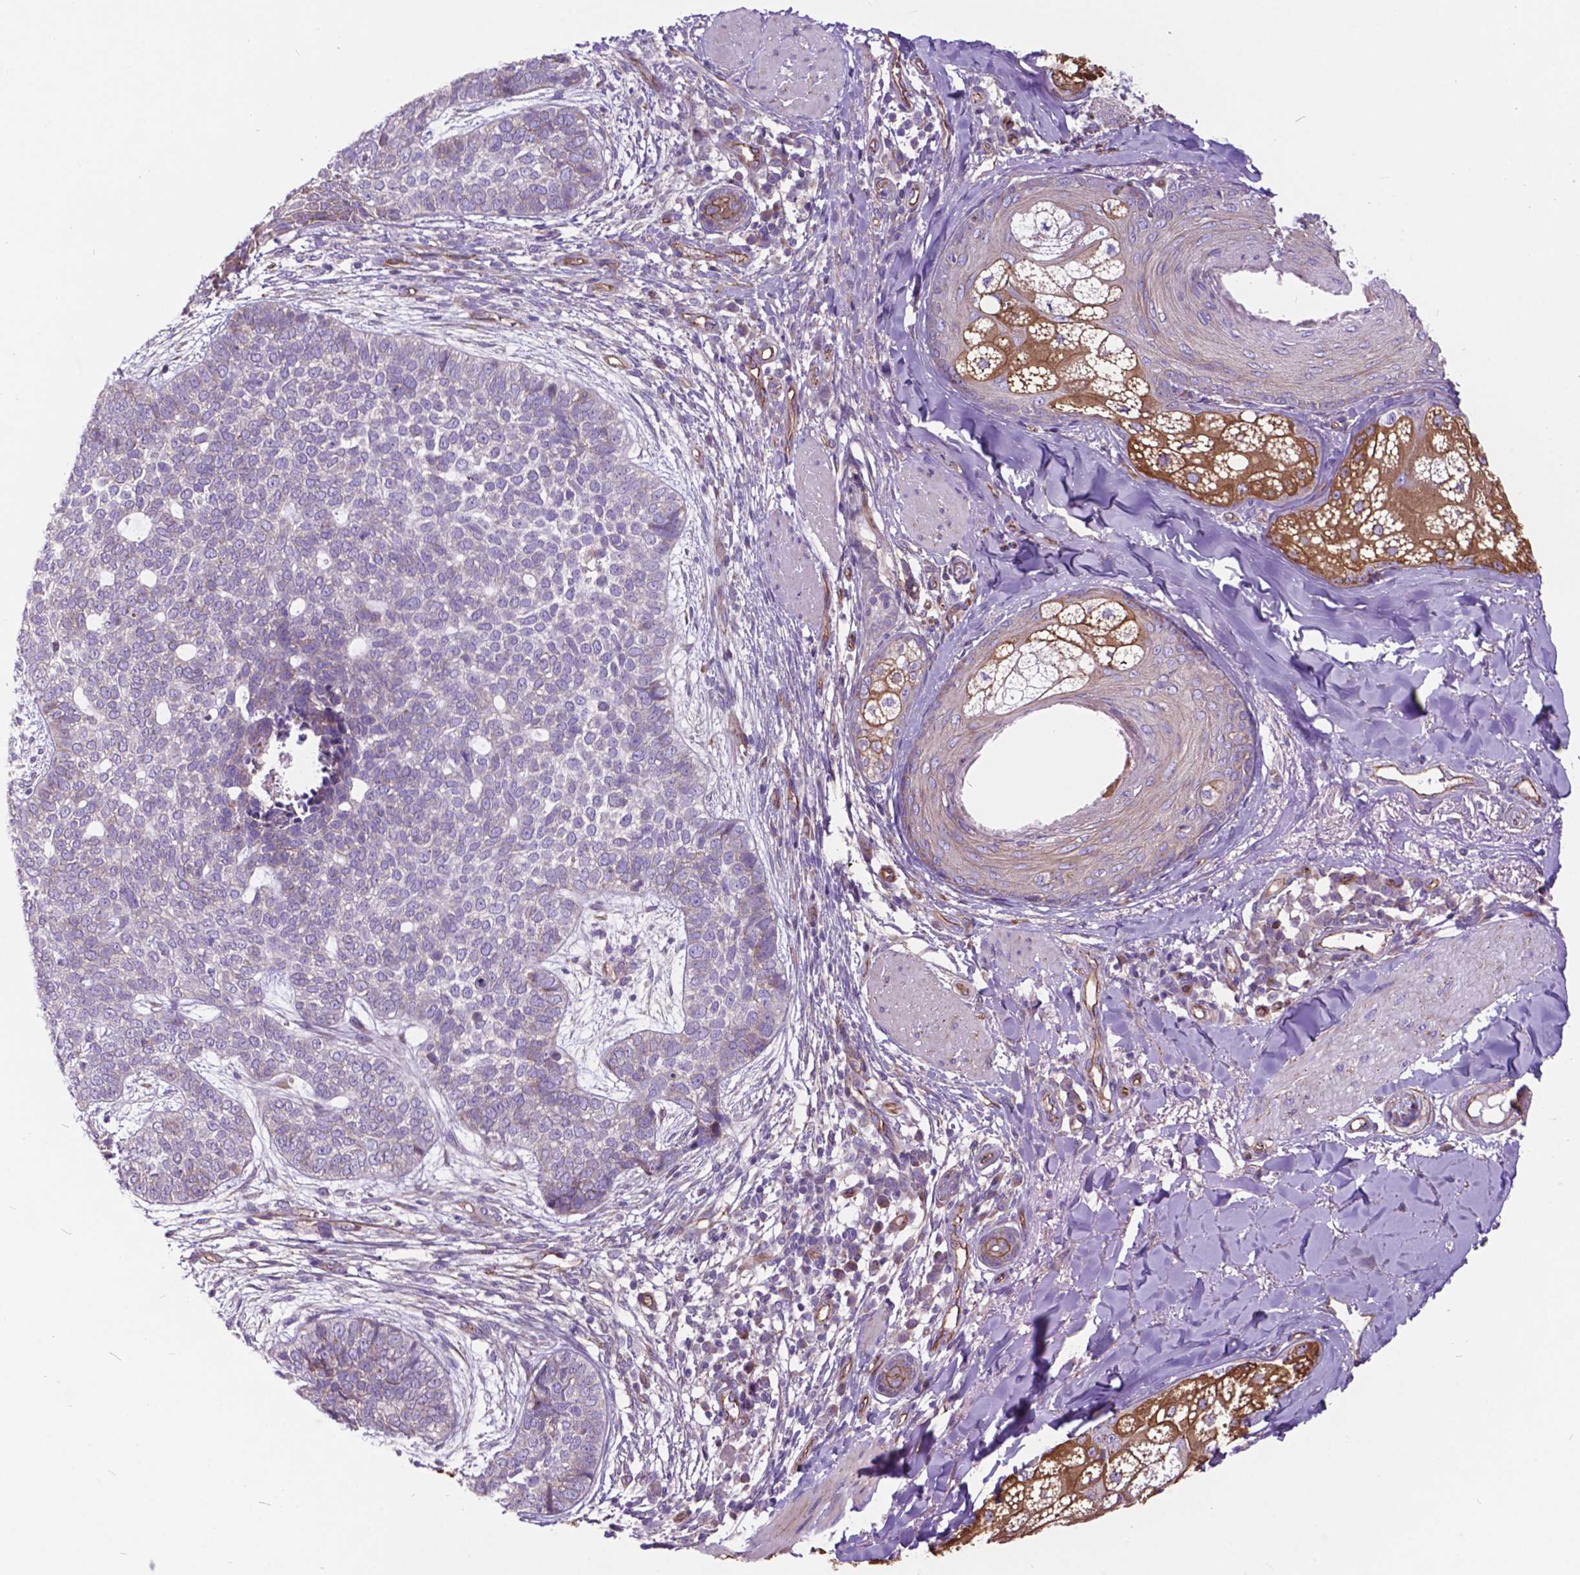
{"staining": {"intensity": "negative", "quantity": "none", "location": "none"}, "tissue": "skin cancer", "cell_type": "Tumor cells", "image_type": "cancer", "snomed": [{"axis": "morphology", "description": "Basal cell carcinoma"}, {"axis": "topography", "description": "Skin"}], "caption": "Basal cell carcinoma (skin) was stained to show a protein in brown. There is no significant expression in tumor cells.", "gene": "FLT4", "patient": {"sex": "female", "age": 69}}